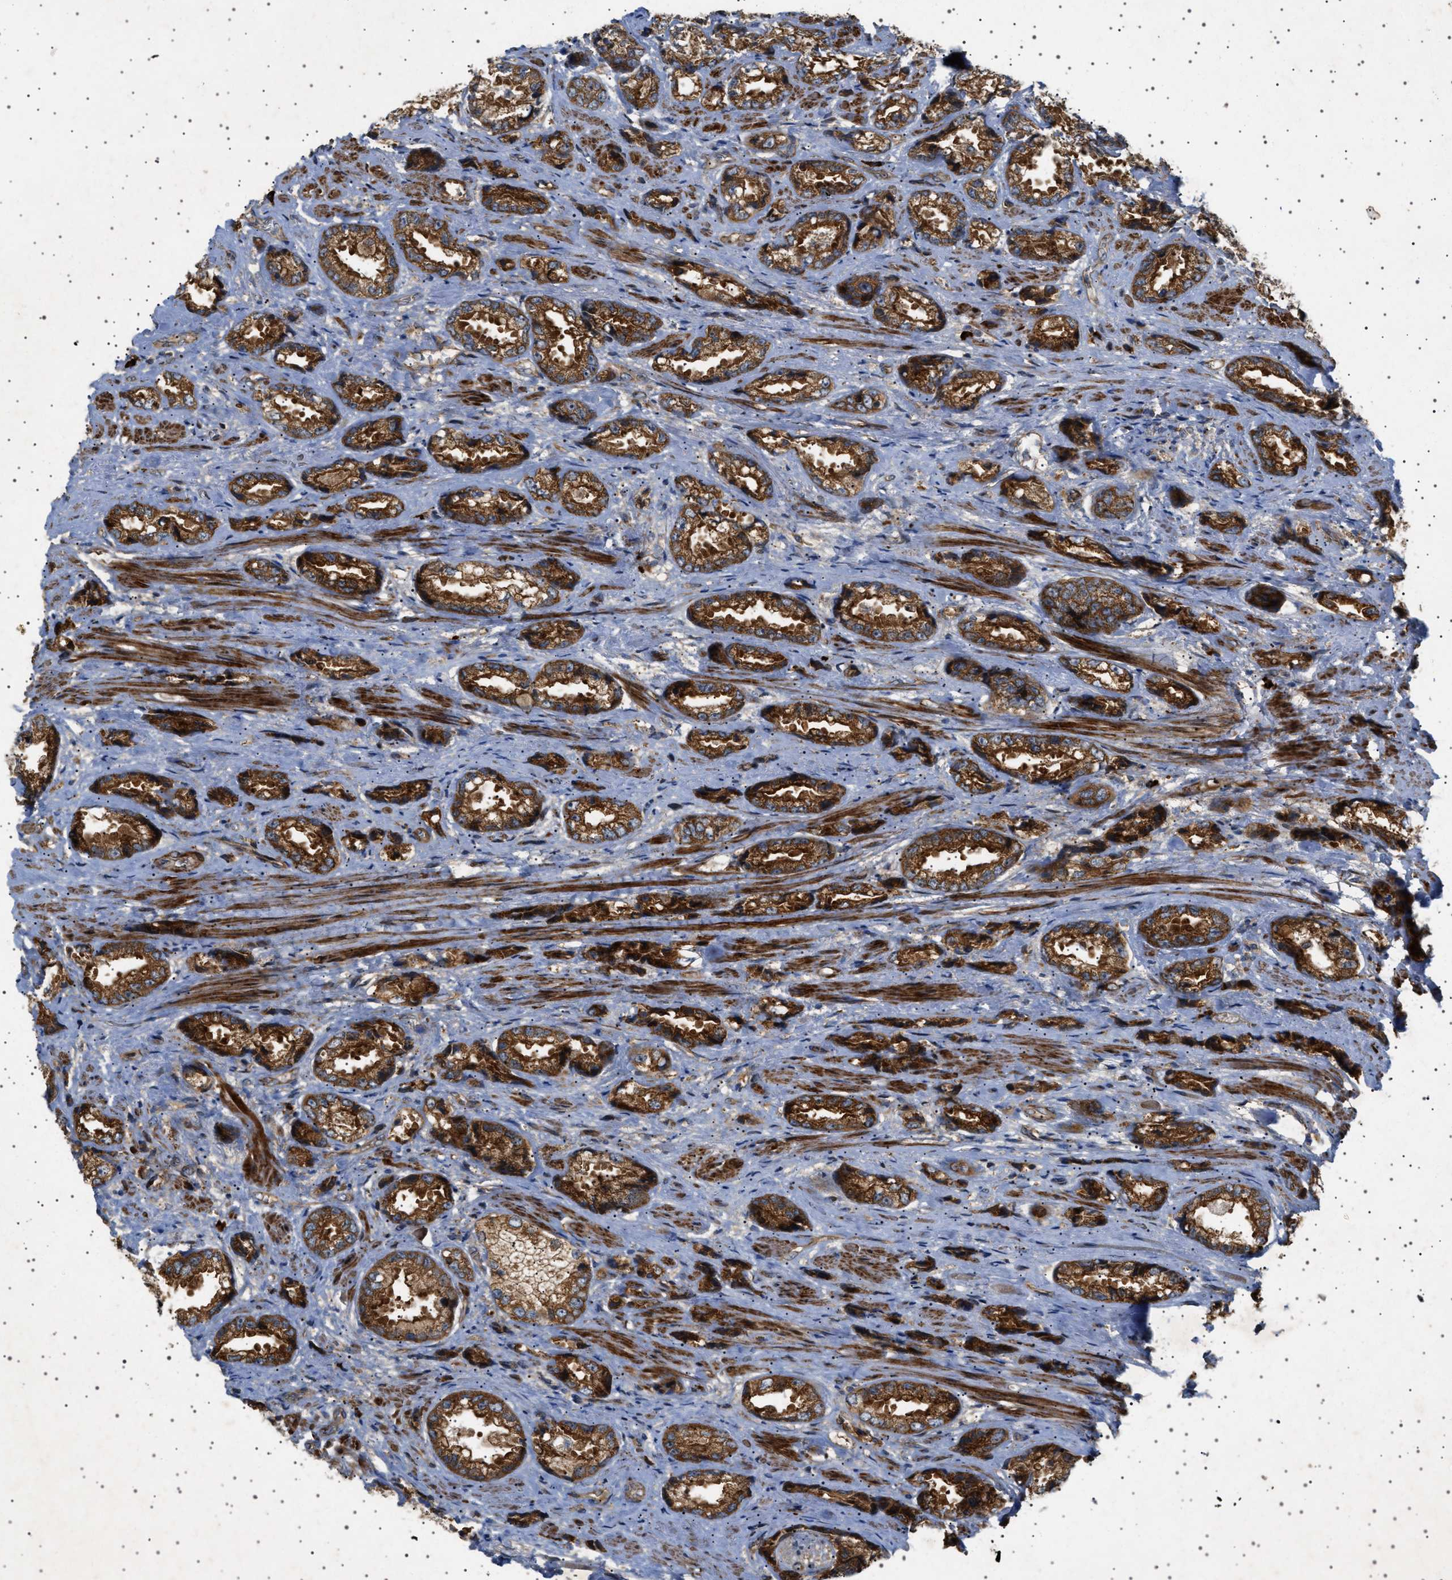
{"staining": {"intensity": "strong", "quantity": ">75%", "location": "cytoplasmic/membranous"}, "tissue": "prostate cancer", "cell_type": "Tumor cells", "image_type": "cancer", "snomed": [{"axis": "morphology", "description": "Adenocarcinoma, High grade"}, {"axis": "topography", "description": "Prostate"}], "caption": "There is high levels of strong cytoplasmic/membranous positivity in tumor cells of prostate high-grade adenocarcinoma, as demonstrated by immunohistochemical staining (brown color).", "gene": "CCDC186", "patient": {"sex": "male", "age": 61}}